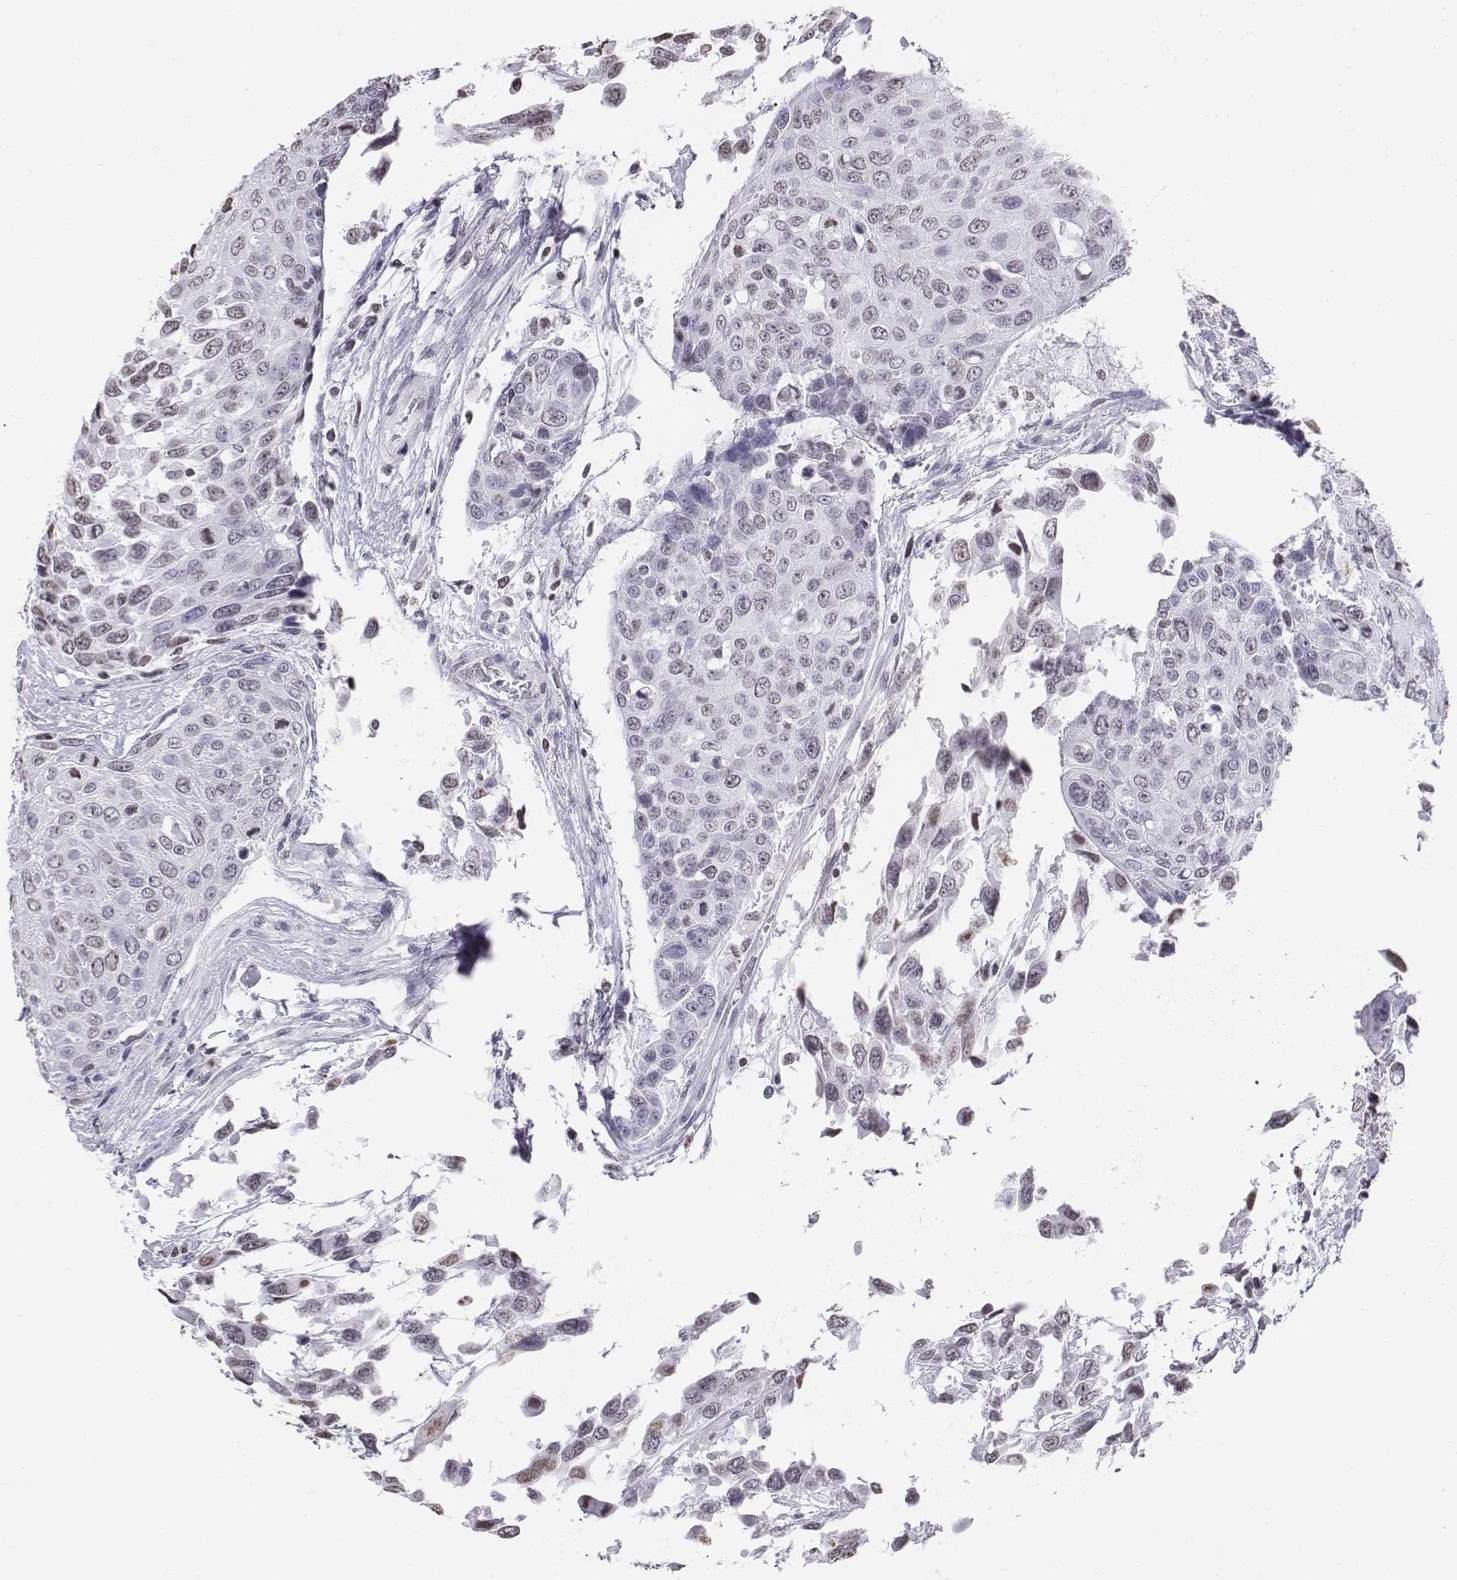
{"staining": {"intensity": "negative", "quantity": "none", "location": "none"}, "tissue": "urothelial cancer", "cell_type": "Tumor cells", "image_type": "cancer", "snomed": [{"axis": "morphology", "description": "Urothelial carcinoma, High grade"}, {"axis": "topography", "description": "Urinary bladder"}], "caption": "An immunohistochemistry (IHC) histopathology image of high-grade urothelial carcinoma is shown. There is no staining in tumor cells of high-grade urothelial carcinoma.", "gene": "BARHL1", "patient": {"sex": "female", "age": 70}}